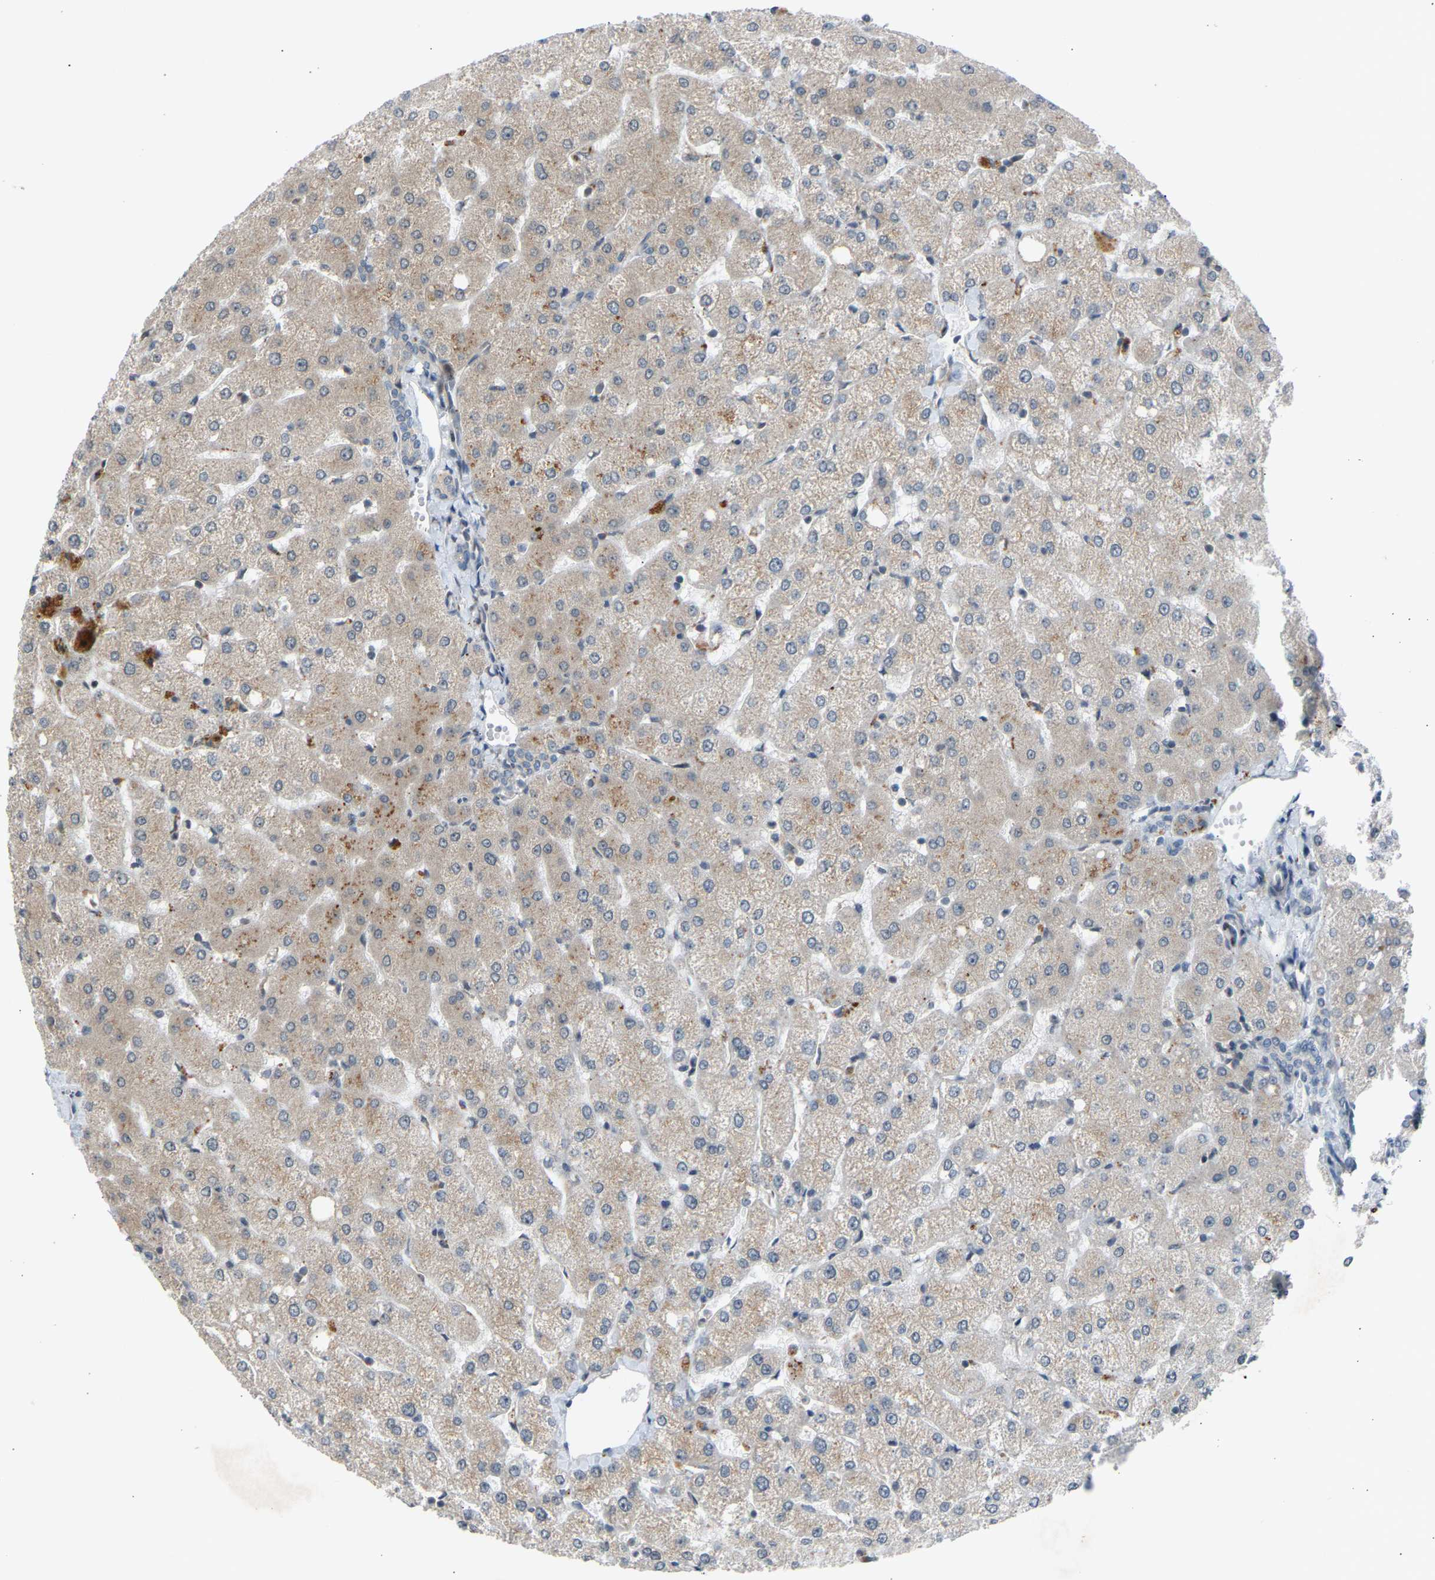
{"staining": {"intensity": "negative", "quantity": "none", "location": "none"}, "tissue": "liver", "cell_type": "Cholangiocytes", "image_type": "normal", "snomed": [{"axis": "morphology", "description": "Normal tissue, NOS"}, {"axis": "topography", "description": "Liver"}], "caption": "Micrograph shows no protein staining in cholangiocytes of normal liver.", "gene": "SLIRP", "patient": {"sex": "female", "age": 54}}